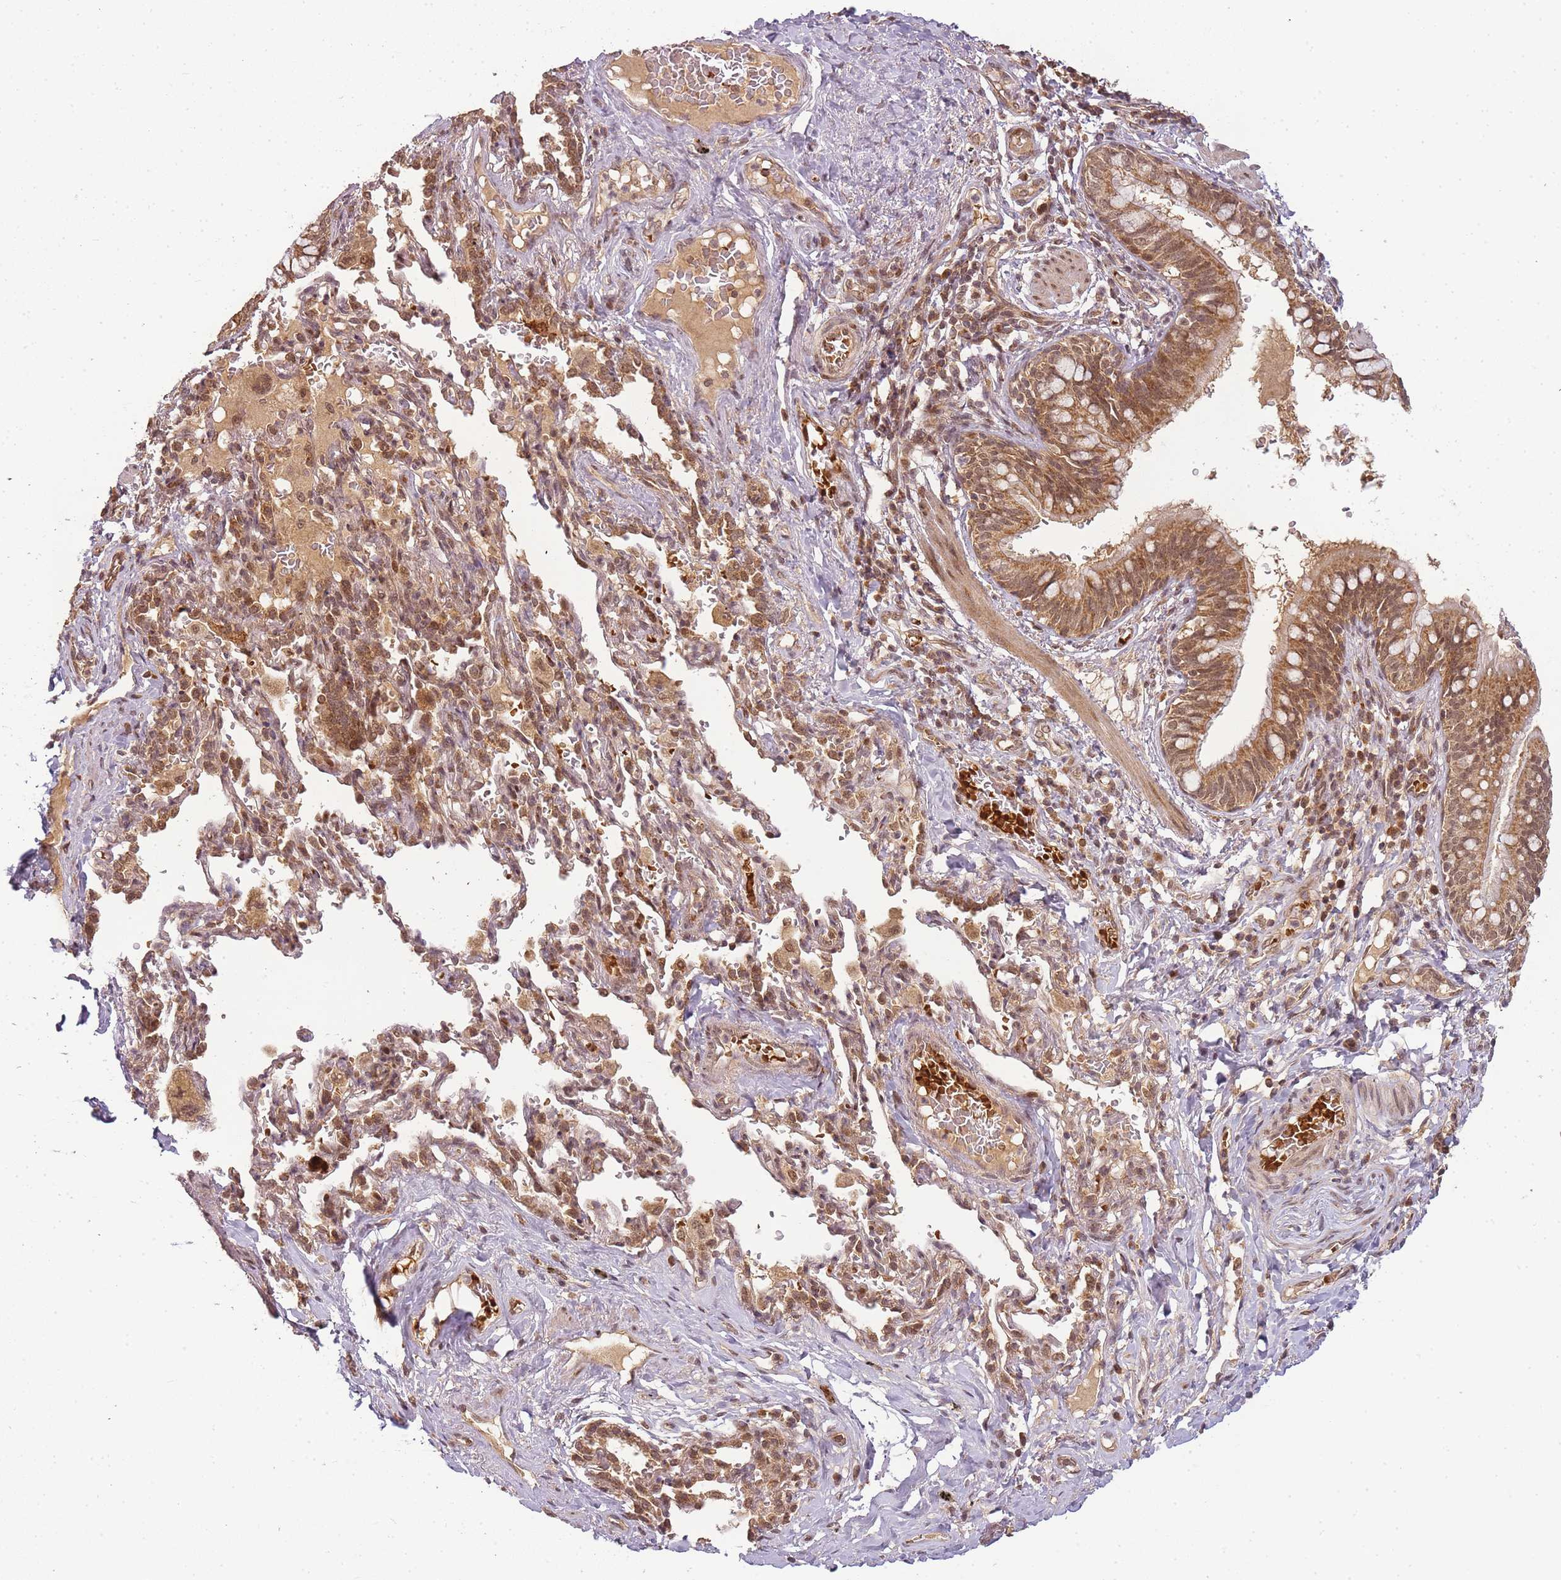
{"staining": {"intensity": "moderate", "quantity": ">75%", "location": "cytoplasmic/membranous,nuclear"}, "tissue": "bronchus", "cell_type": "Respiratory epithelial cells", "image_type": "normal", "snomed": [{"axis": "morphology", "description": "Normal tissue, NOS"}, {"axis": "topography", "description": "Cartilage tissue"}, {"axis": "topography", "description": "Bronchus"}], "caption": "The histopathology image exhibits staining of benign bronchus, revealing moderate cytoplasmic/membranous,nuclear protein expression (brown color) within respiratory epithelial cells.", "gene": "ZNF497", "patient": {"sex": "female", "age": 36}}